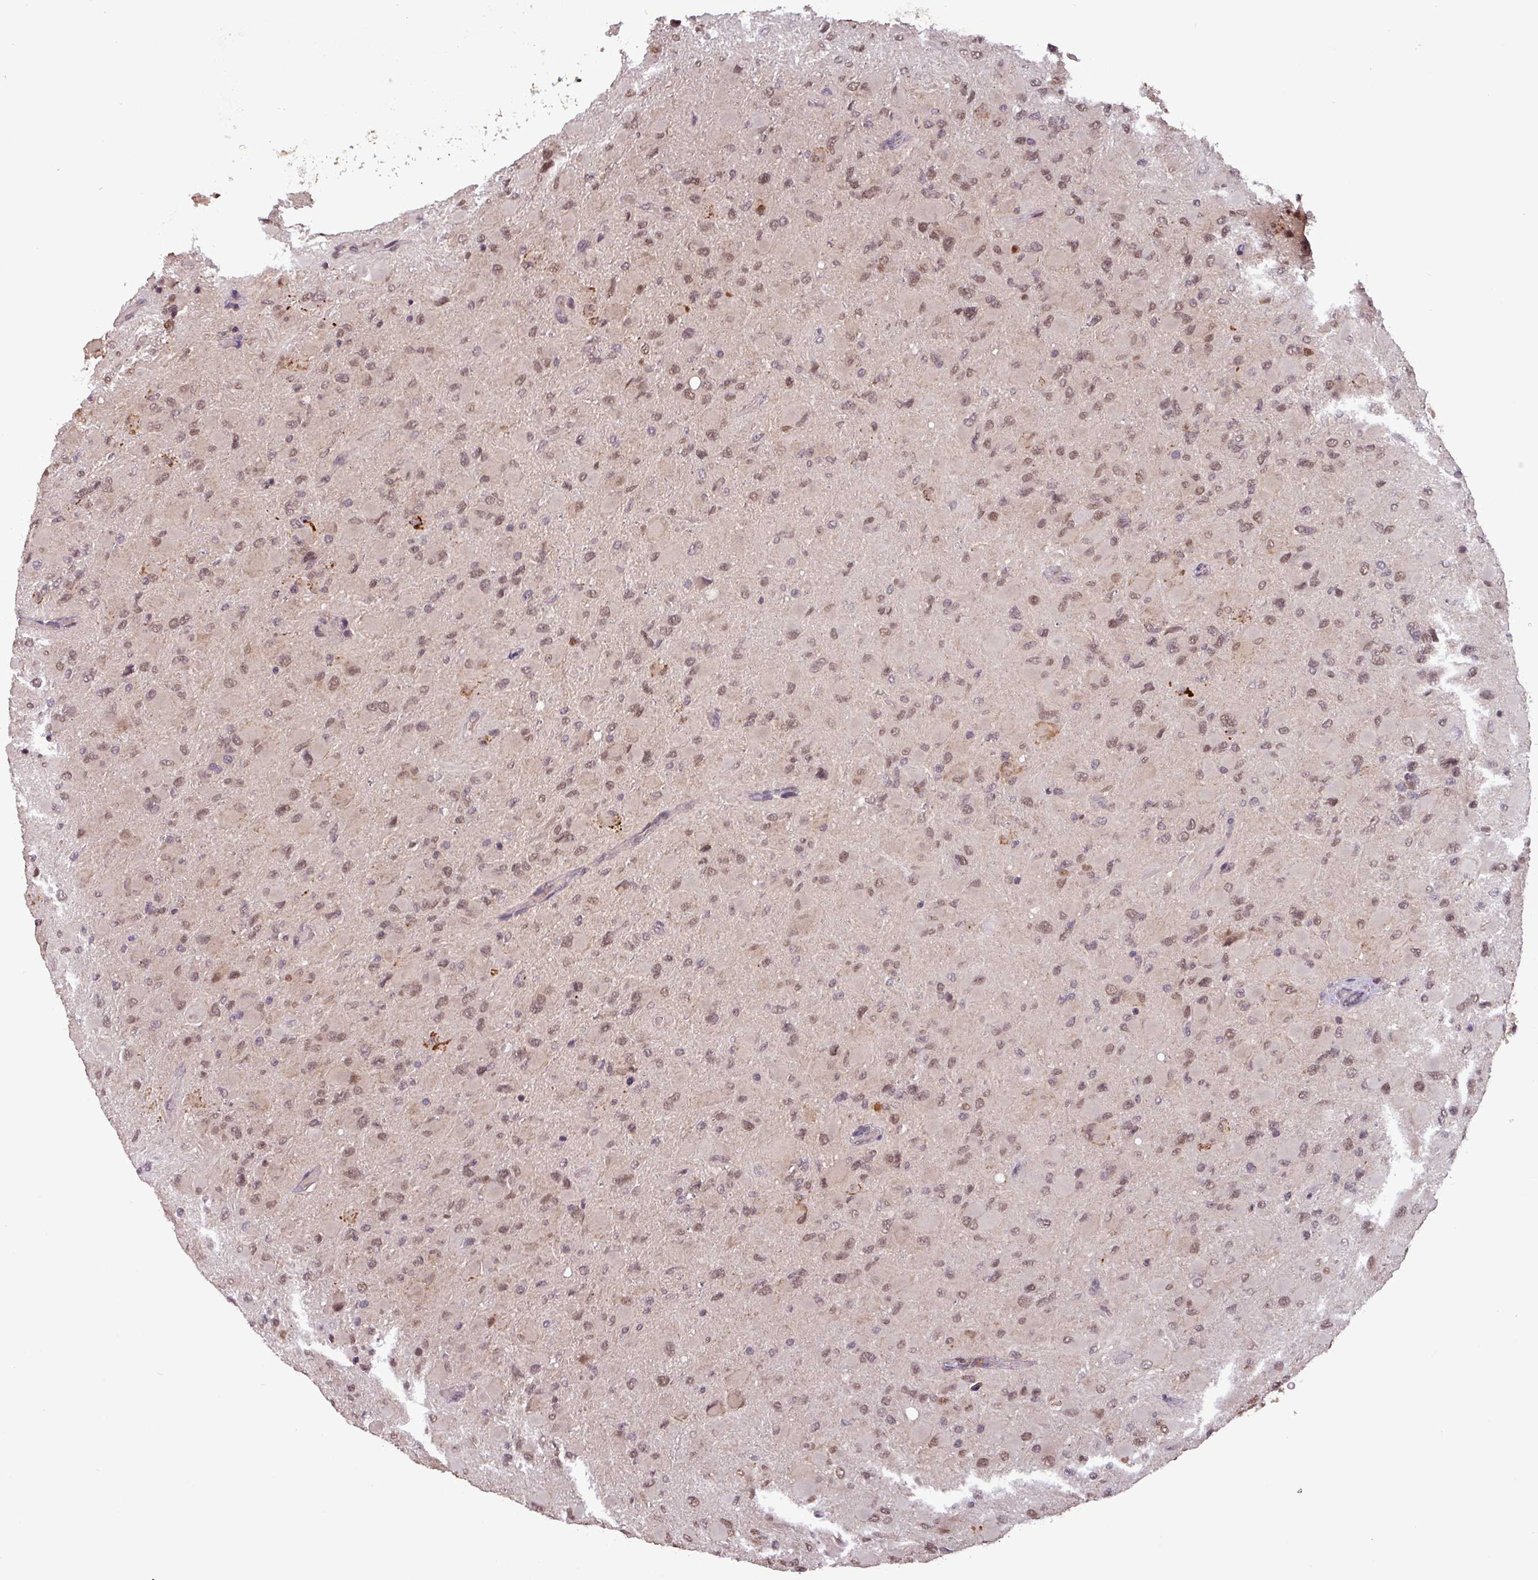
{"staining": {"intensity": "weak", "quantity": "25%-75%", "location": "nuclear"}, "tissue": "glioma", "cell_type": "Tumor cells", "image_type": "cancer", "snomed": [{"axis": "morphology", "description": "Glioma, malignant, High grade"}, {"axis": "topography", "description": "Cerebral cortex"}], "caption": "High-grade glioma (malignant) was stained to show a protein in brown. There is low levels of weak nuclear positivity in about 25%-75% of tumor cells.", "gene": "NOB1", "patient": {"sex": "female", "age": 36}}